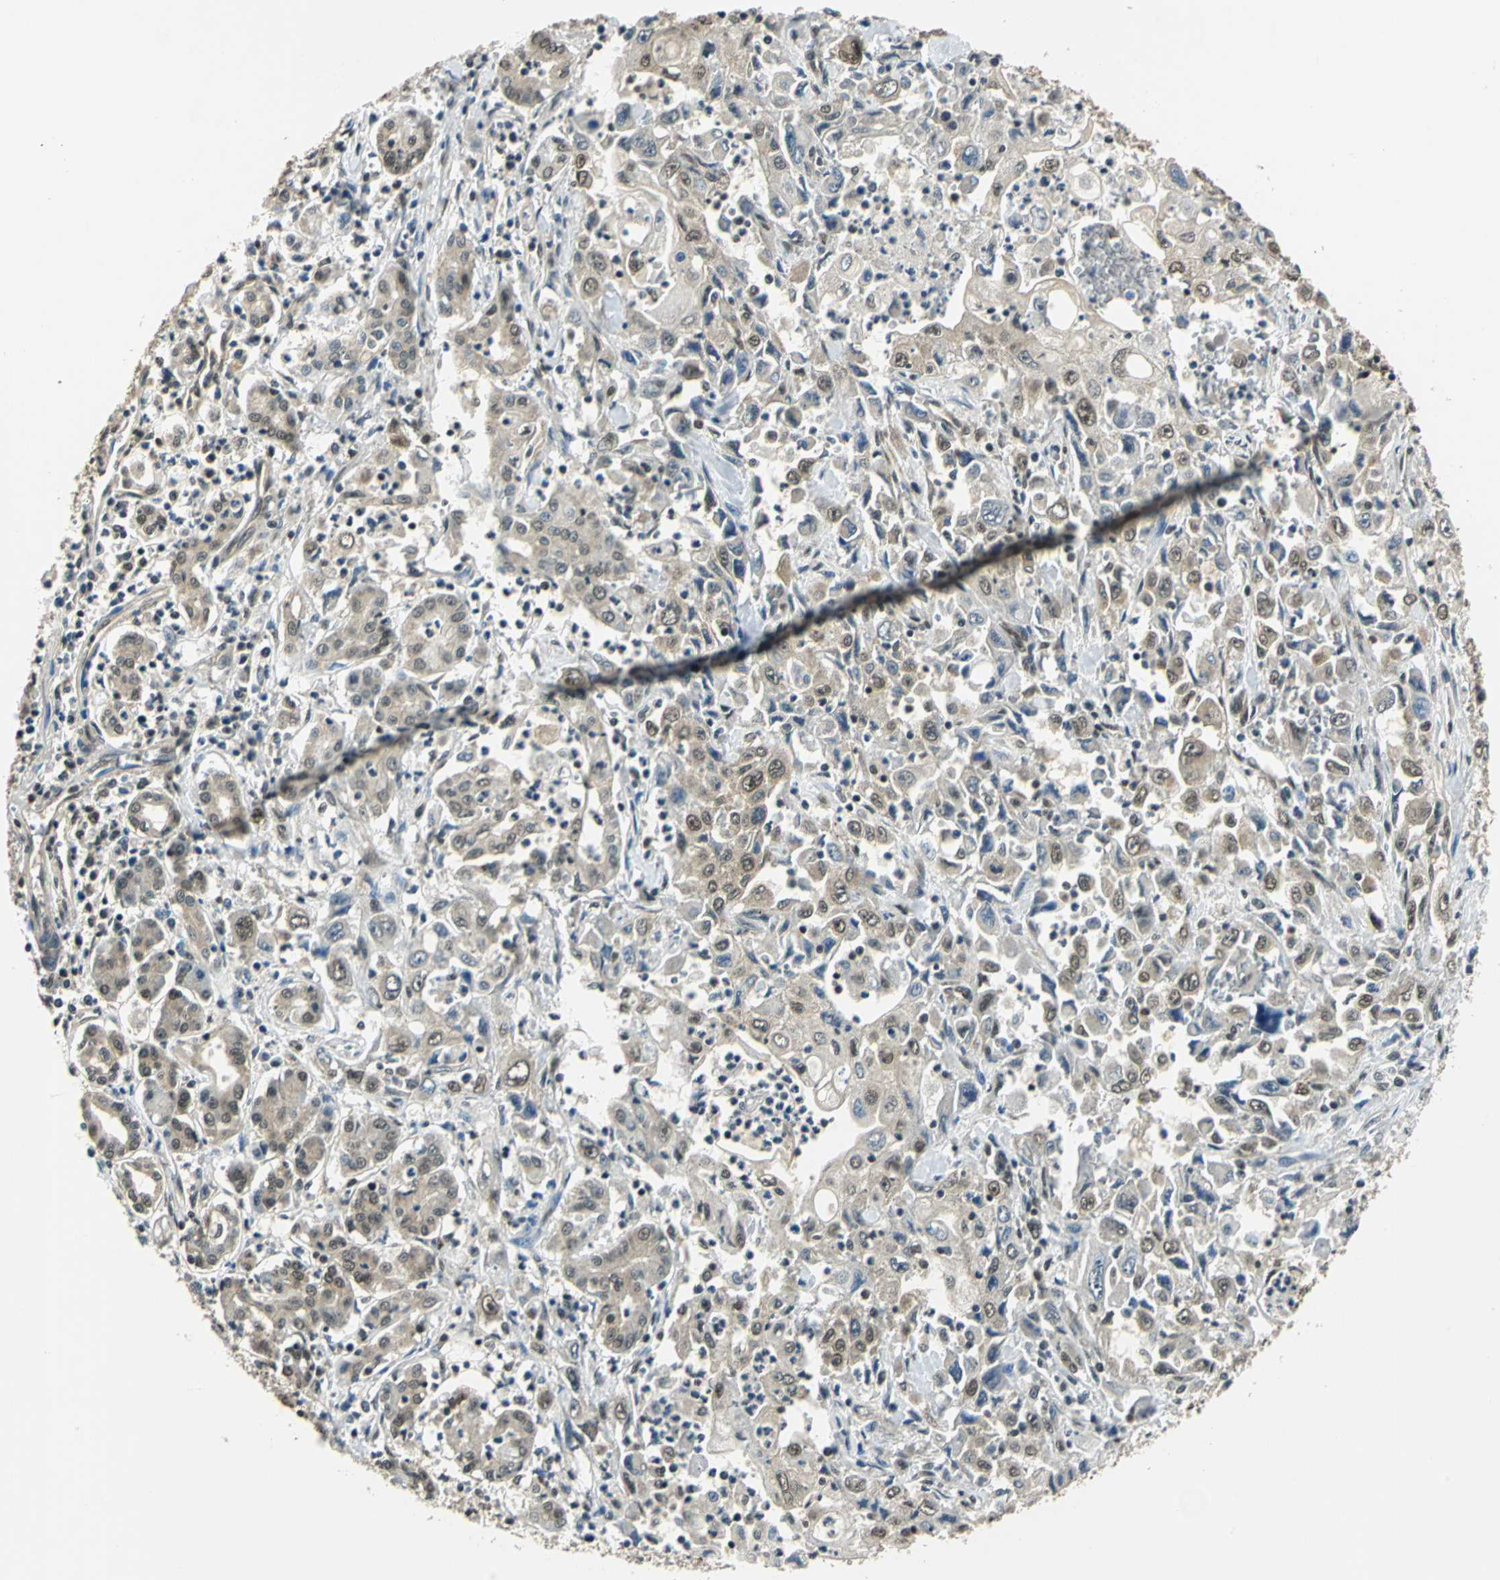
{"staining": {"intensity": "moderate", "quantity": ">75%", "location": "cytoplasmic/membranous,nuclear"}, "tissue": "pancreatic cancer", "cell_type": "Tumor cells", "image_type": "cancer", "snomed": [{"axis": "morphology", "description": "Adenocarcinoma, NOS"}, {"axis": "topography", "description": "Pancreas"}], "caption": "Pancreatic cancer stained for a protein exhibits moderate cytoplasmic/membranous and nuclear positivity in tumor cells.", "gene": "RBM14", "patient": {"sex": "male", "age": 70}}